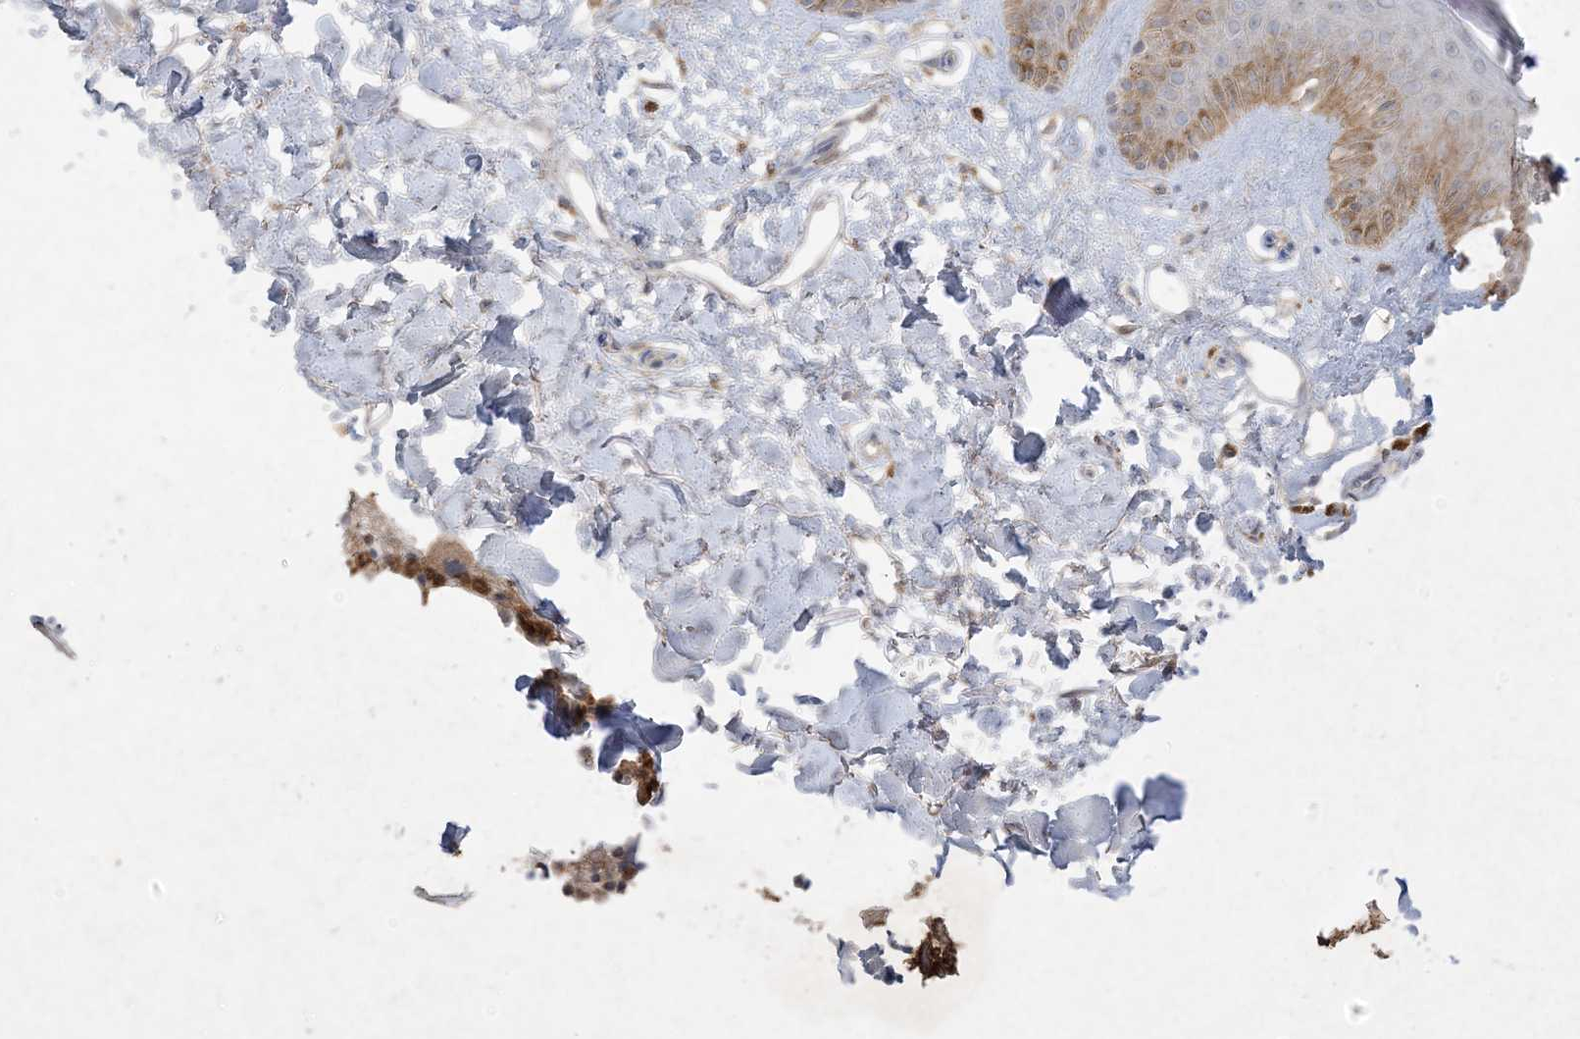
{"staining": {"intensity": "weak", "quantity": ">75%", "location": "cytoplasmic/membranous"}, "tissue": "skin", "cell_type": "Fibroblasts", "image_type": "normal", "snomed": [{"axis": "morphology", "description": "Normal tissue, NOS"}, {"axis": "topography", "description": "Skin"}], "caption": "Weak cytoplasmic/membranous expression for a protein is seen in approximately >75% of fibroblasts of unremarkable skin using IHC.", "gene": "UBE2C", "patient": {"sex": "female", "age": 64}}